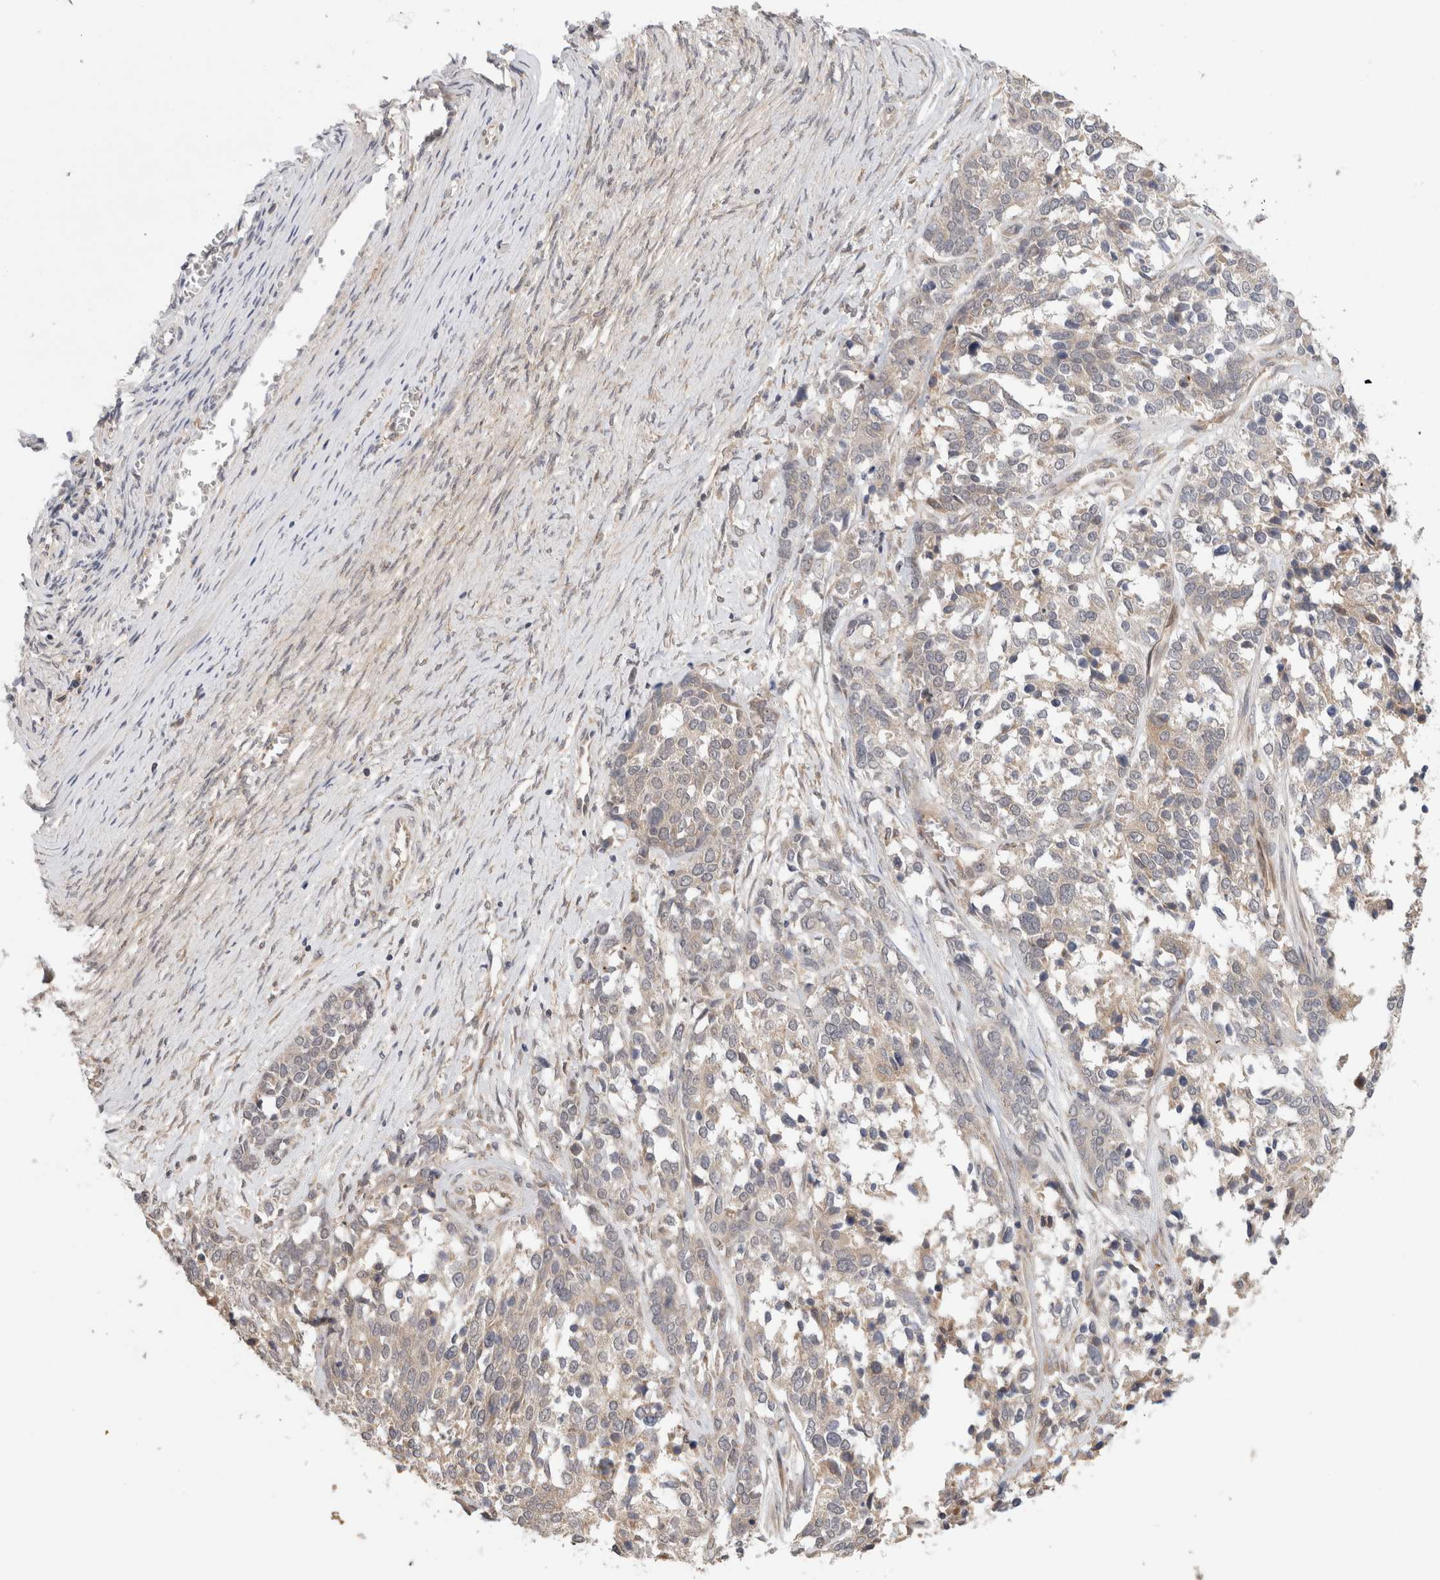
{"staining": {"intensity": "negative", "quantity": "none", "location": "none"}, "tissue": "ovarian cancer", "cell_type": "Tumor cells", "image_type": "cancer", "snomed": [{"axis": "morphology", "description": "Cystadenocarcinoma, serous, NOS"}, {"axis": "topography", "description": "Ovary"}], "caption": "Immunohistochemical staining of human ovarian cancer (serous cystadenocarcinoma) demonstrates no significant positivity in tumor cells.", "gene": "SGK1", "patient": {"sex": "female", "age": 44}}